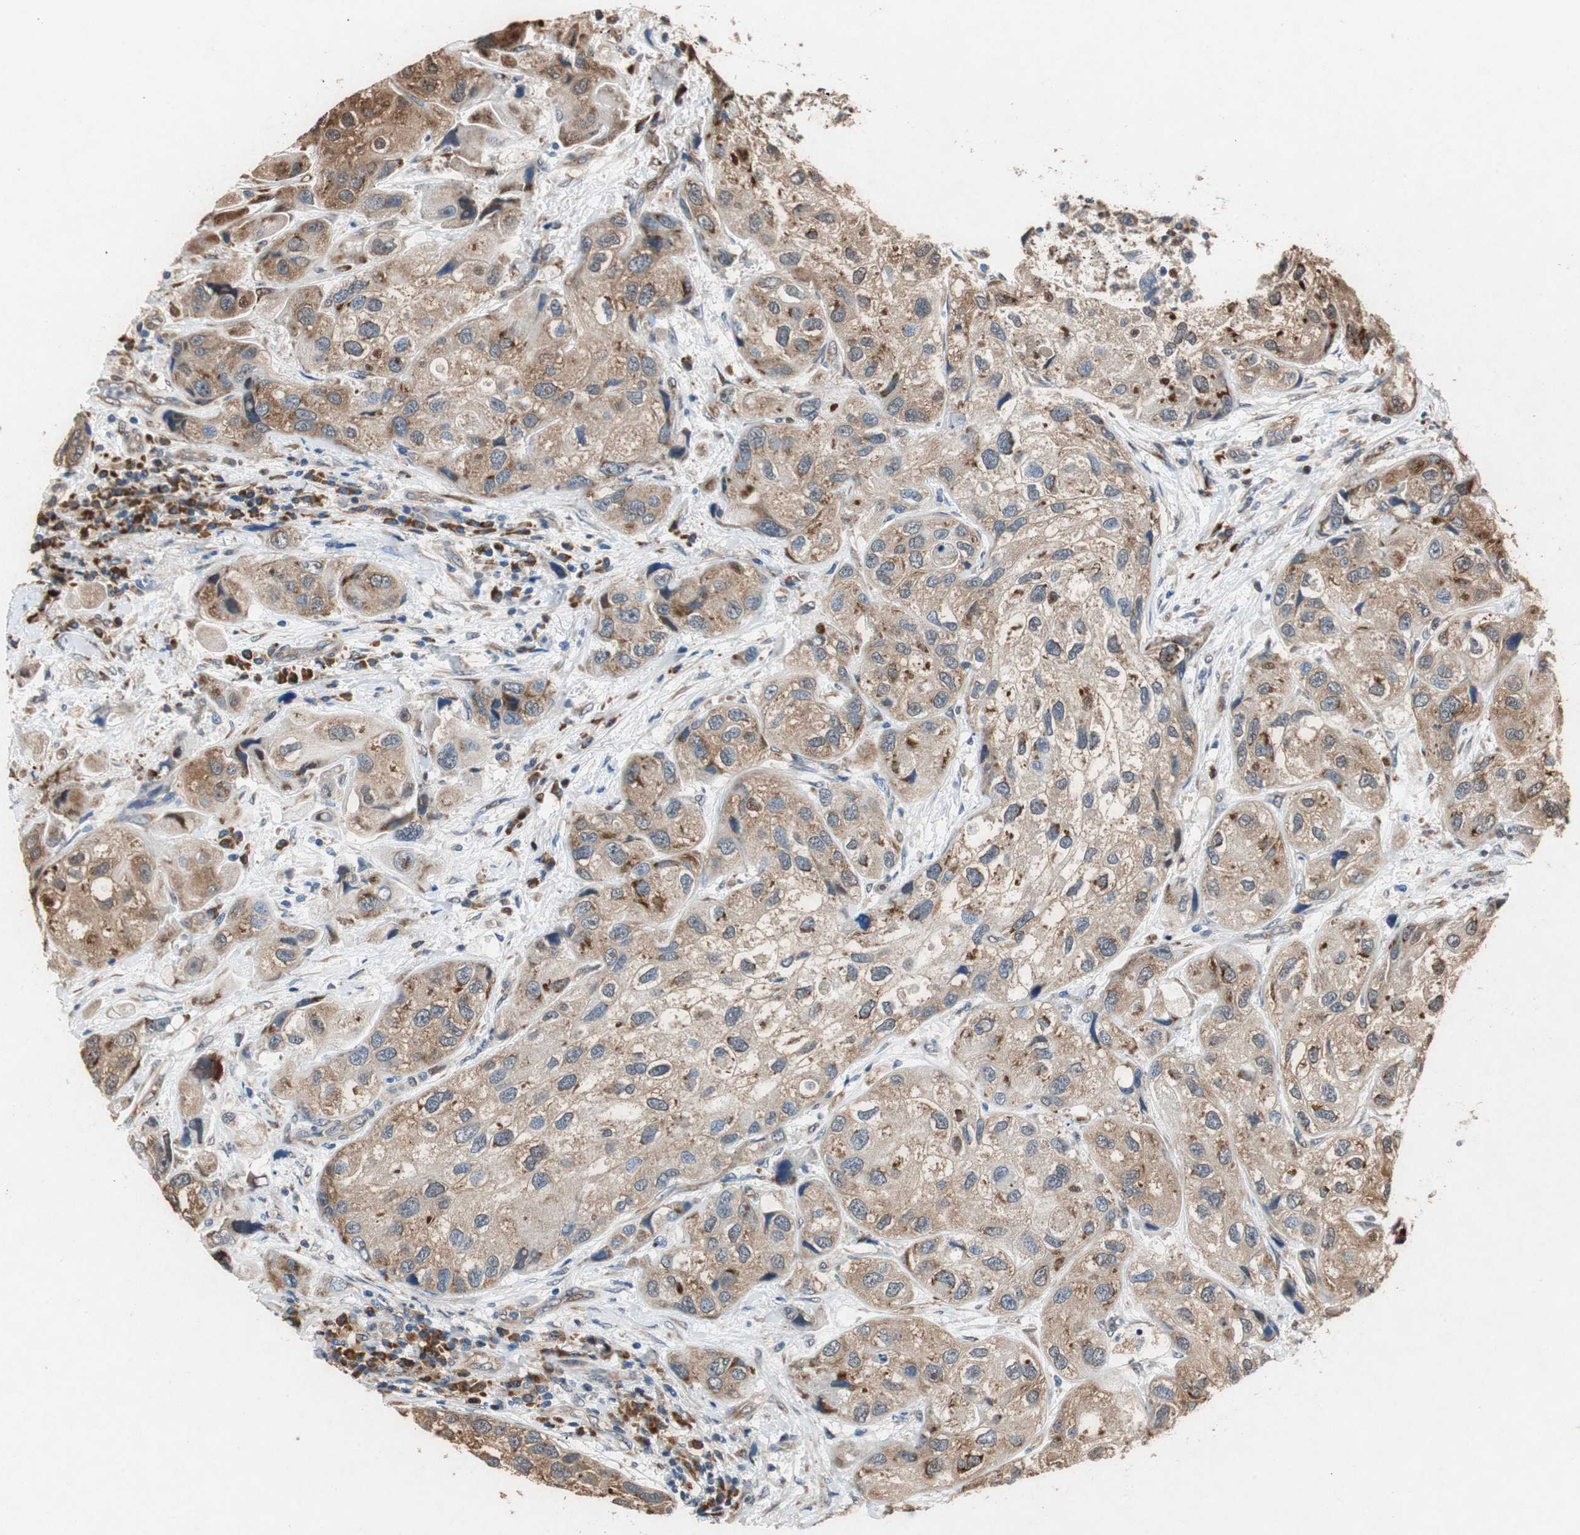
{"staining": {"intensity": "moderate", "quantity": ">75%", "location": "cytoplasmic/membranous"}, "tissue": "urothelial cancer", "cell_type": "Tumor cells", "image_type": "cancer", "snomed": [{"axis": "morphology", "description": "Urothelial carcinoma, High grade"}, {"axis": "topography", "description": "Urinary bladder"}], "caption": "High-grade urothelial carcinoma stained for a protein (brown) displays moderate cytoplasmic/membranous positive positivity in approximately >75% of tumor cells.", "gene": "RPL35", "patient": {"sex": "female", "age": 64}}